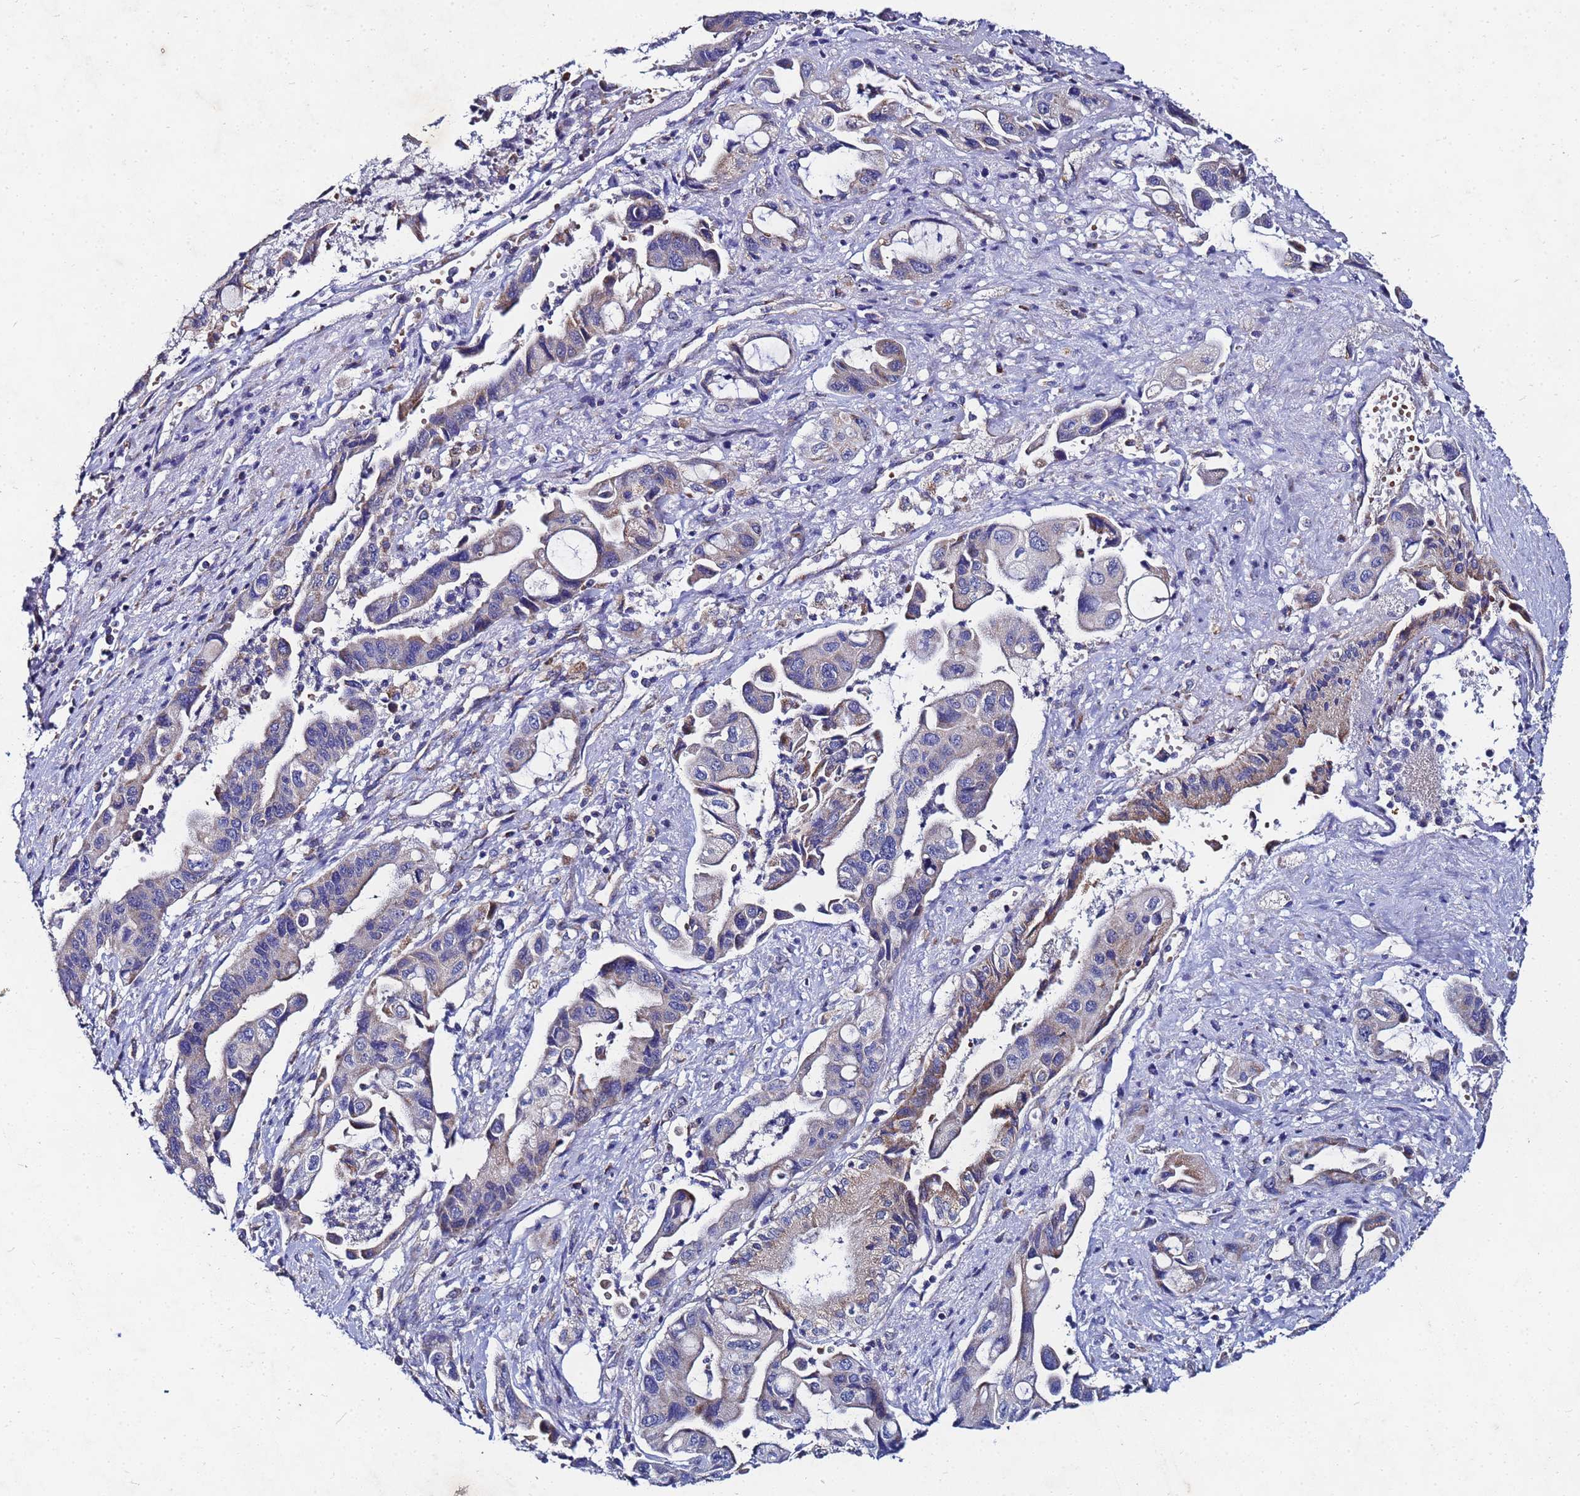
{"staining": {"intensity": "weak", "quantity": "<25%", "location": "cytoplasmic/membranous"}, "tissue": "pancreatic cancer", "cell_type": "Tumor cells", "image_type": "cancer", "snomed": [{"axis": "morphology", "description": "Adenocarcinoma, NOS"}, {"axis": "topography", "description": "Pancreas"}], "caption": "Pancreatic cancer (adenocarcinoma) was stained to show a protein in brown. There is no significant positivity in tumor cells.", "gene": "FAHD2A", "patient": {"sex": "female", "age": 50}}